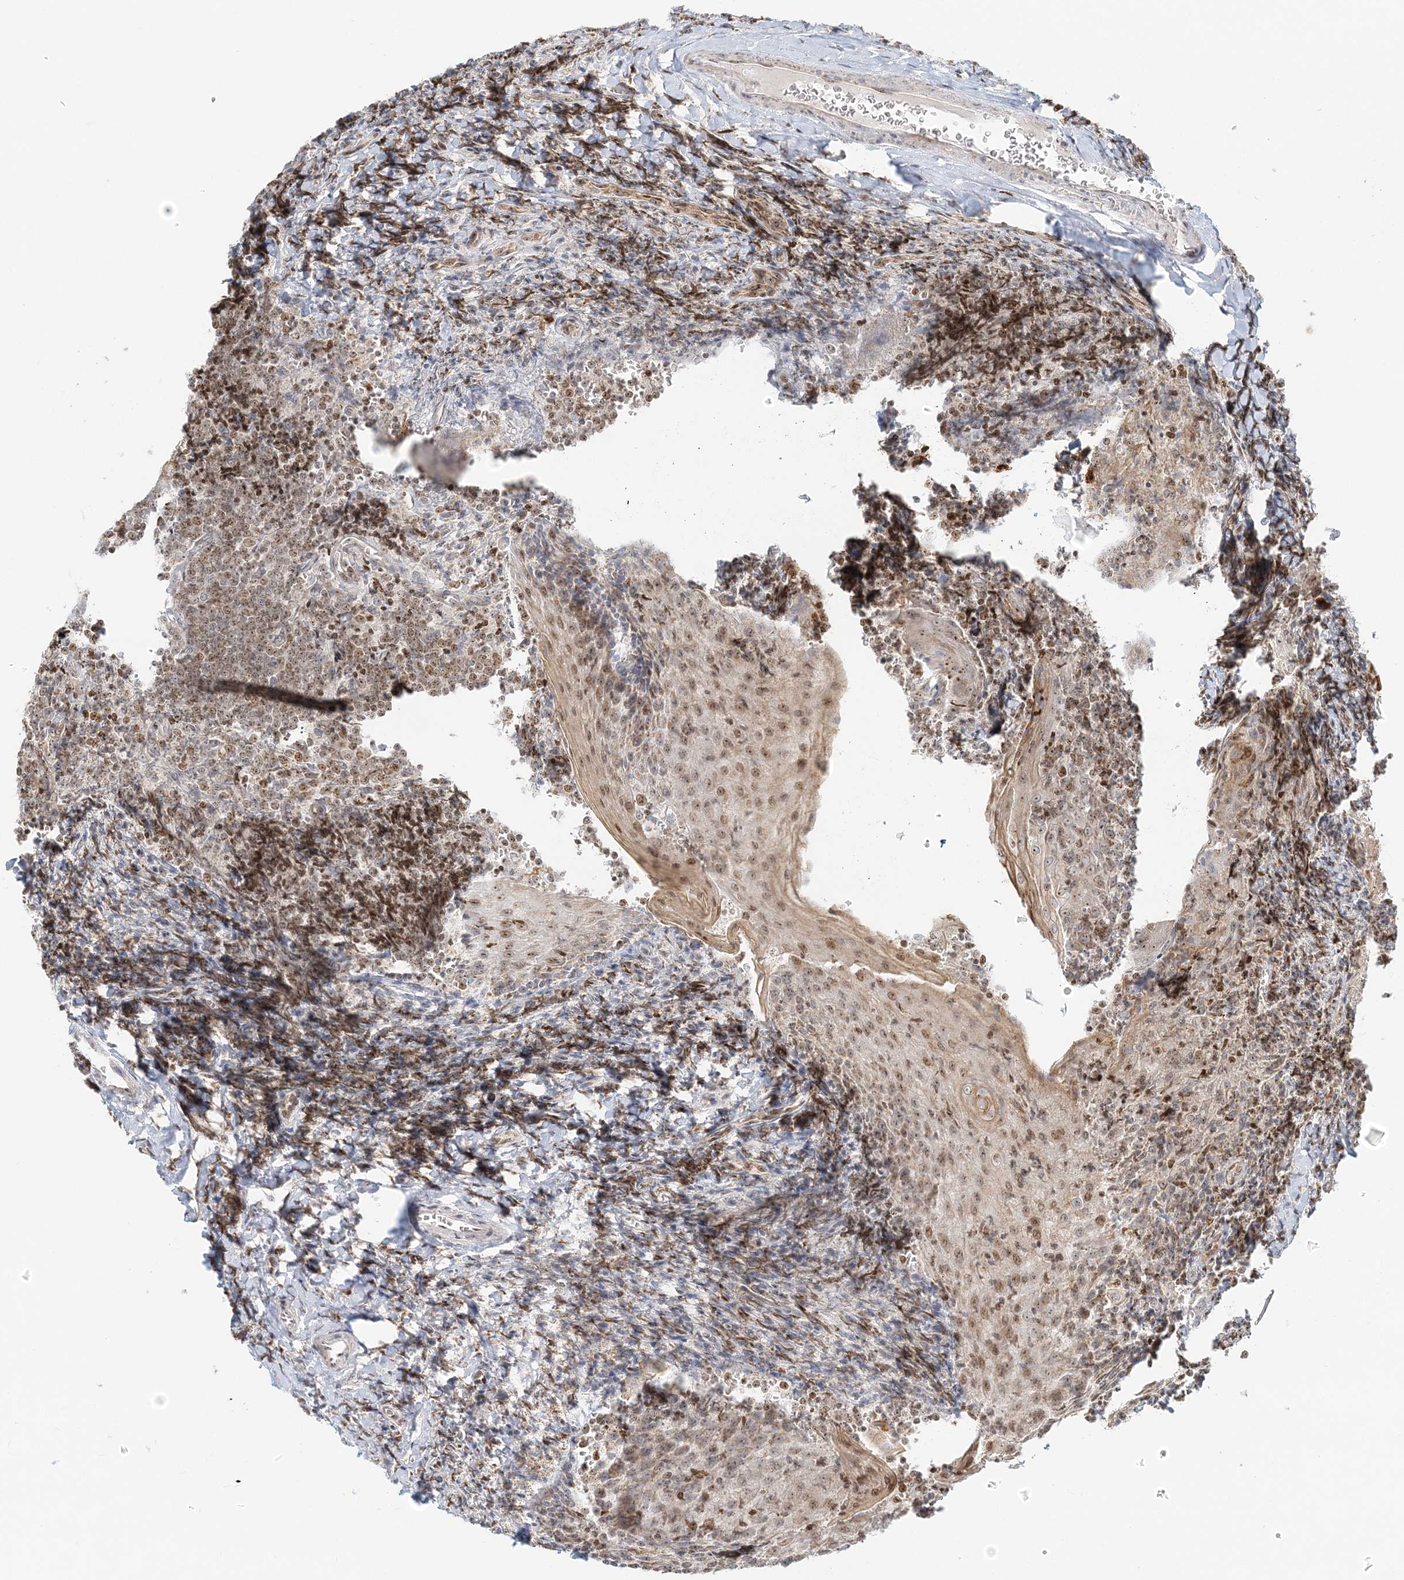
{"staining": {"intensity": "weak", "quantity": "25%-75%", "location": "nuclear"}, "tissue": "tonsil", "cell_type": "Germinal center cells", "image_type": "normal", "snomed": [{"axis": "morphology", "description": "Normal tissue, NOS"}, {"axis": "topography", "description": "Tonsil"}], "caption": "Protein expression analysis of normal human tonsil reveals weak nuclear positivity in approximately 25%-75% of germinal center cells.", "gene": "UBE2F", "patient": {"sex": "male", "age": 27}}